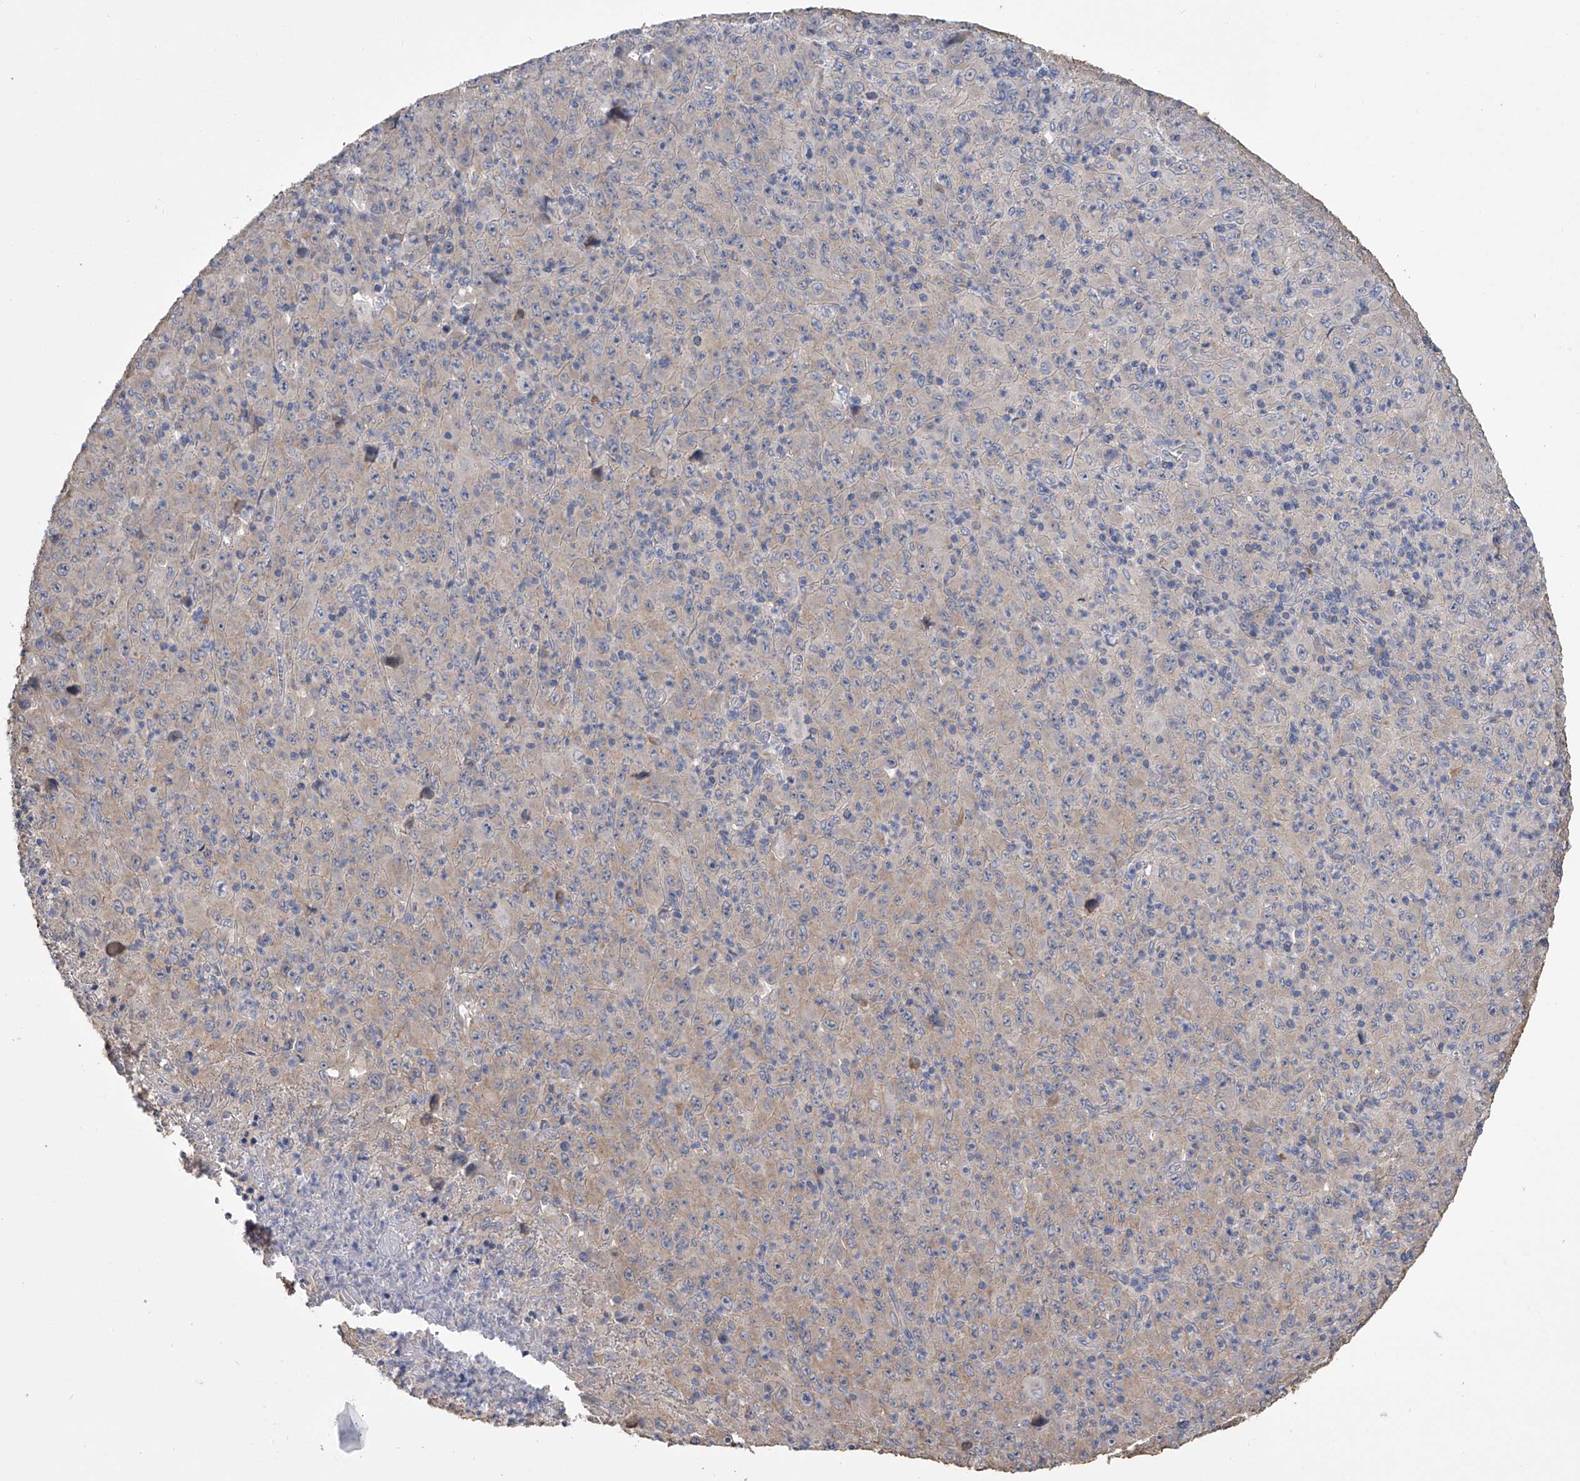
{"staining": {"intensity": "weak", "quantity": "<25%", "location": "cytoplasmic/membranous"}, "tissue": "melanoma", "cell_type": "Tumor cells", "image_type": "cancer", "snomed": [{"axis": "morphology", "description": "Malignant melanoma, Metastatic site"}, {"axis": "topography", "description": "Skin"}], "caption": "The IHC image has no significant staining in tumor cells of malignant melanoma (metastatic site) tissue.", "gene": "ZNF343", "patient": {"sex": "female", "age": 56}}